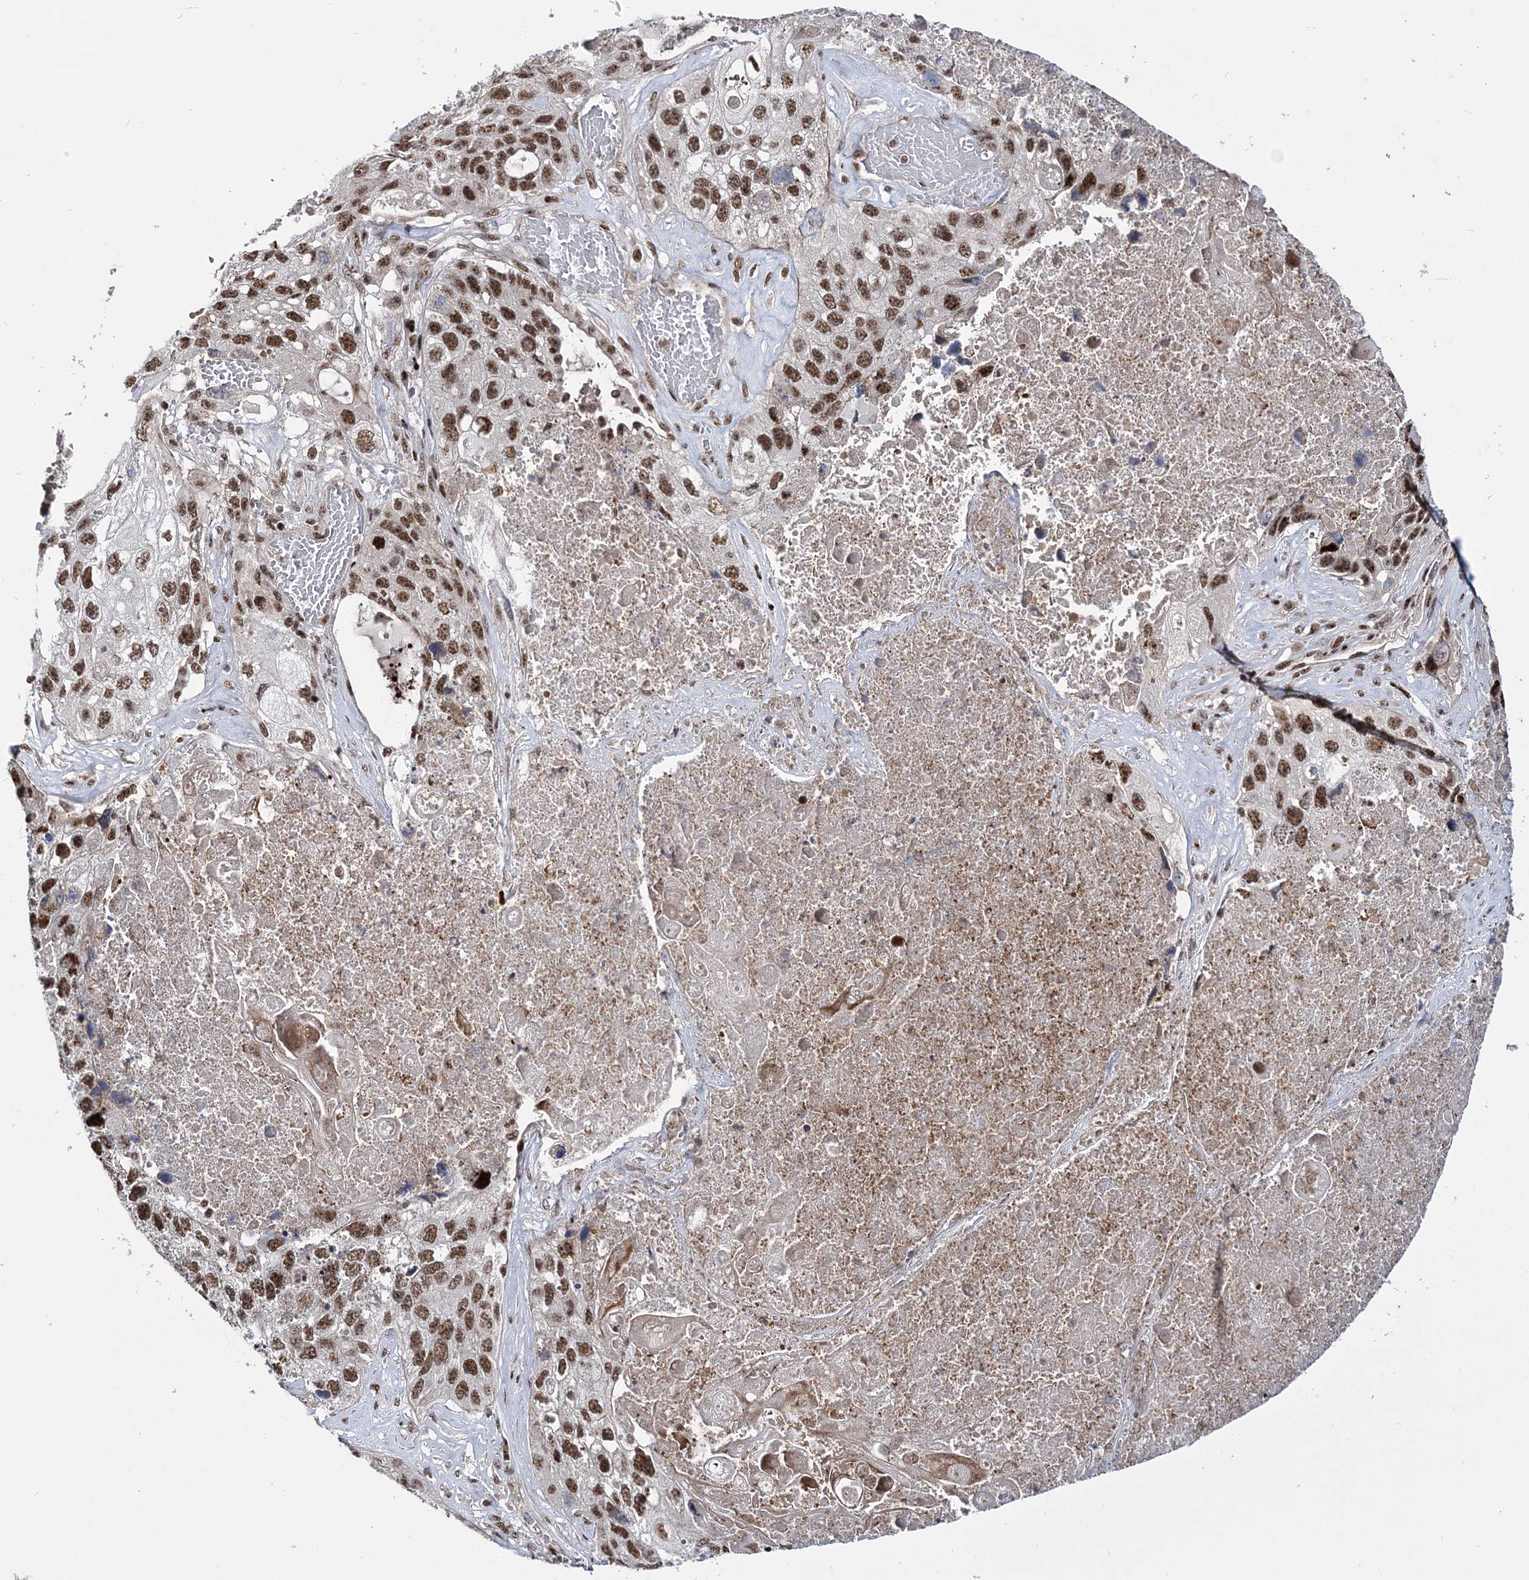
{"staining": {"intensity": "moderate", "quantity": ">75%", "location": "nuclear"}, "tissue": "lung cancer", "cell_type": "Tumor cells", "image_type": "cancer", "snomed": [{"axis": "morphology", "description": "Squamous cell carcinoma, NOS"}, {"axis": "topography", "description": "Lung"}], "caption": "Moderate nuclear protein positivity is identified in approximately >75% of tumor cells in lung squamous cell carcinoma.", "gene": "TATDN2", "patient": {"sex": "male", "age": 61}}